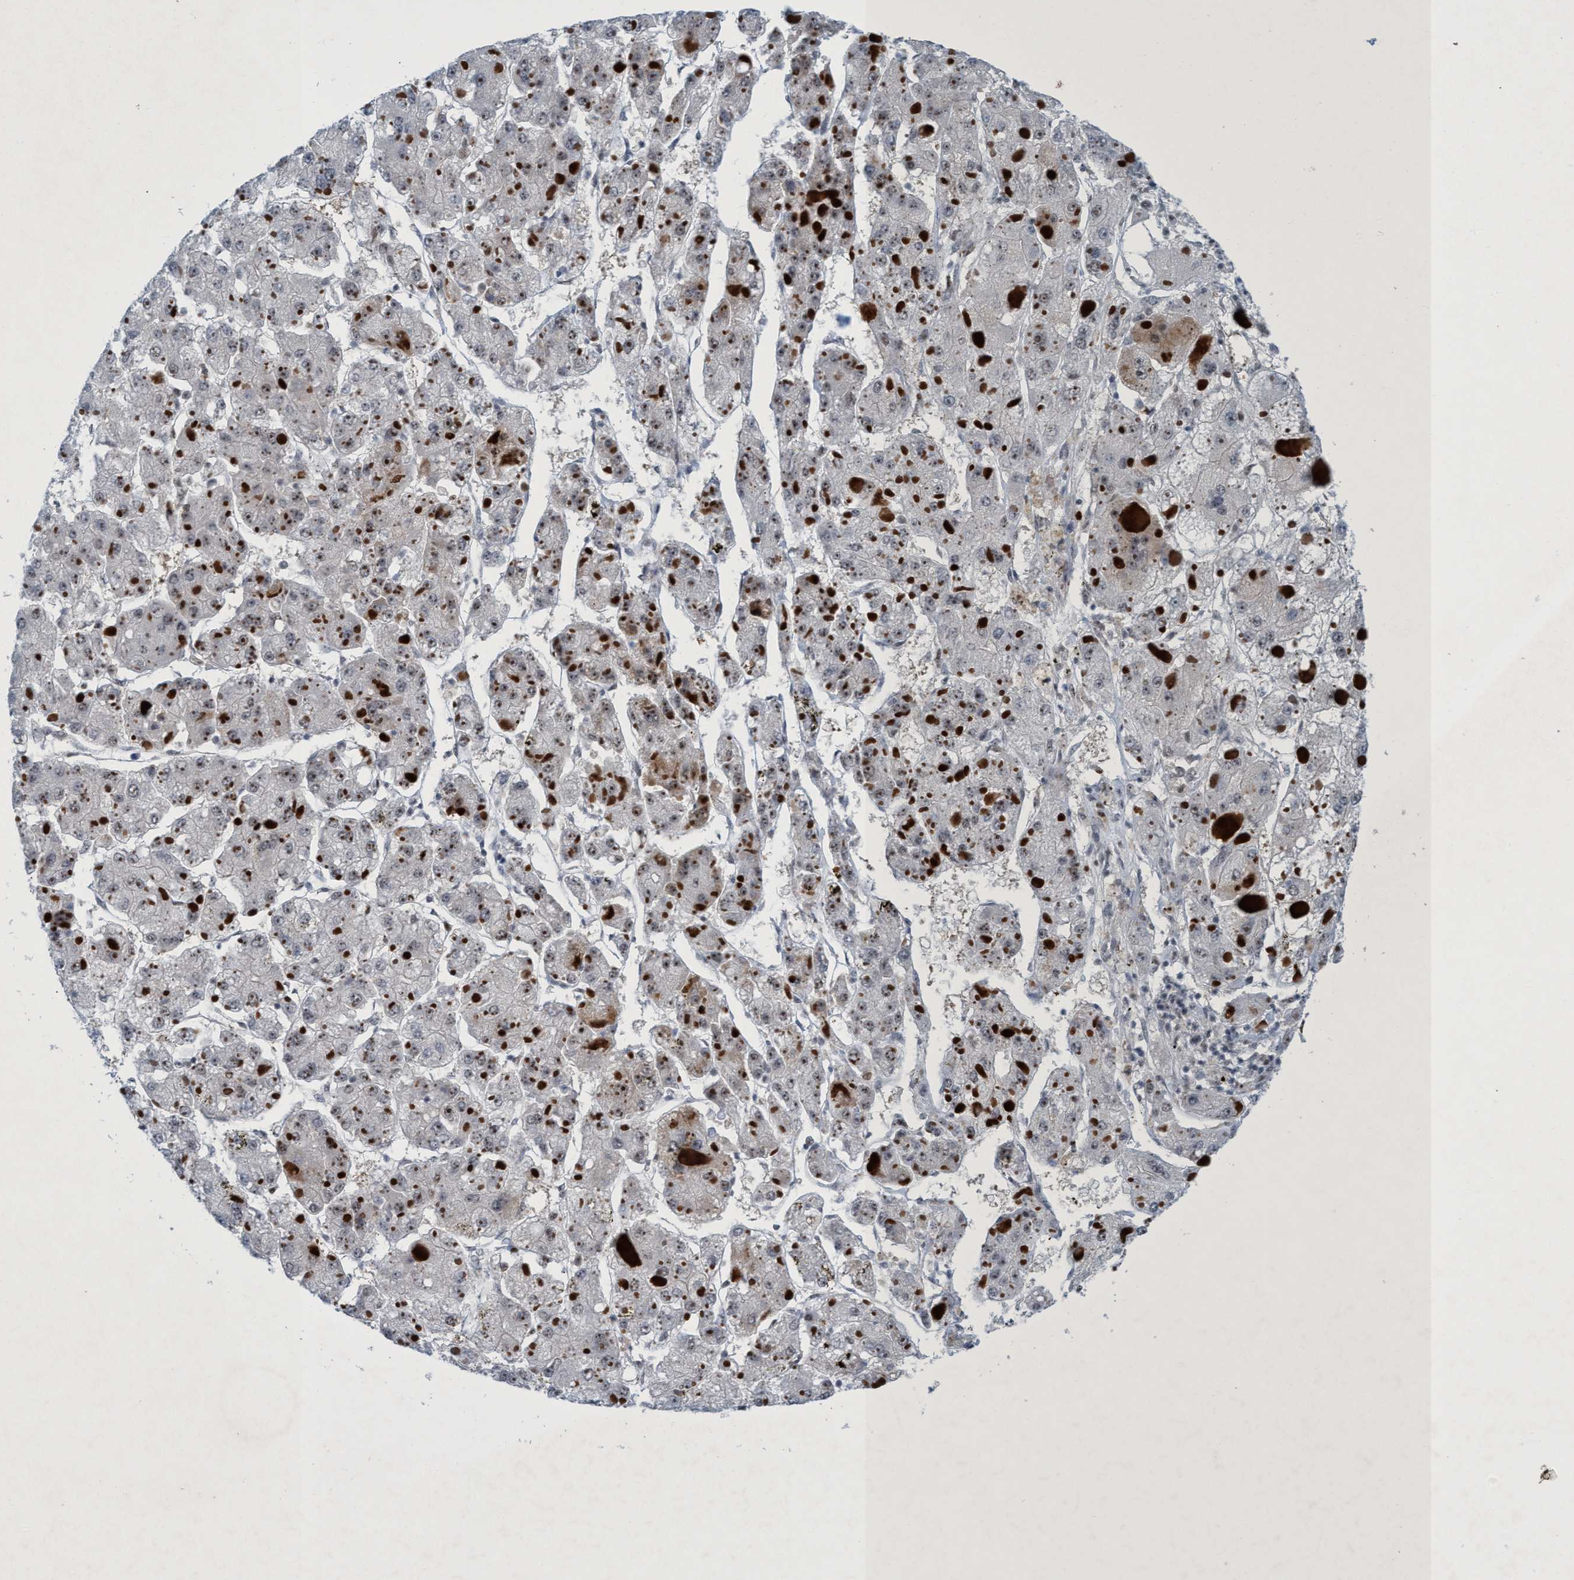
{"staining": {"intensity": "weak", "quantity": "<25%", "location": "nuclear"}, "tissue": "liver cancer", "cell_type": "Tumor cells", "image_type": "cancer", "snomed": [{"axis": "morphology", "description": "Carcinoma, Hepatocellular, NOS"}, {"axis": "topography", "description": "Liver"}], "caption": "Tumor cells are negative for protein expression in human liver cancer (hepatocellular carcinoma).", "gene": "CWC27", "patient": {"sex": "female", "age": 73}}